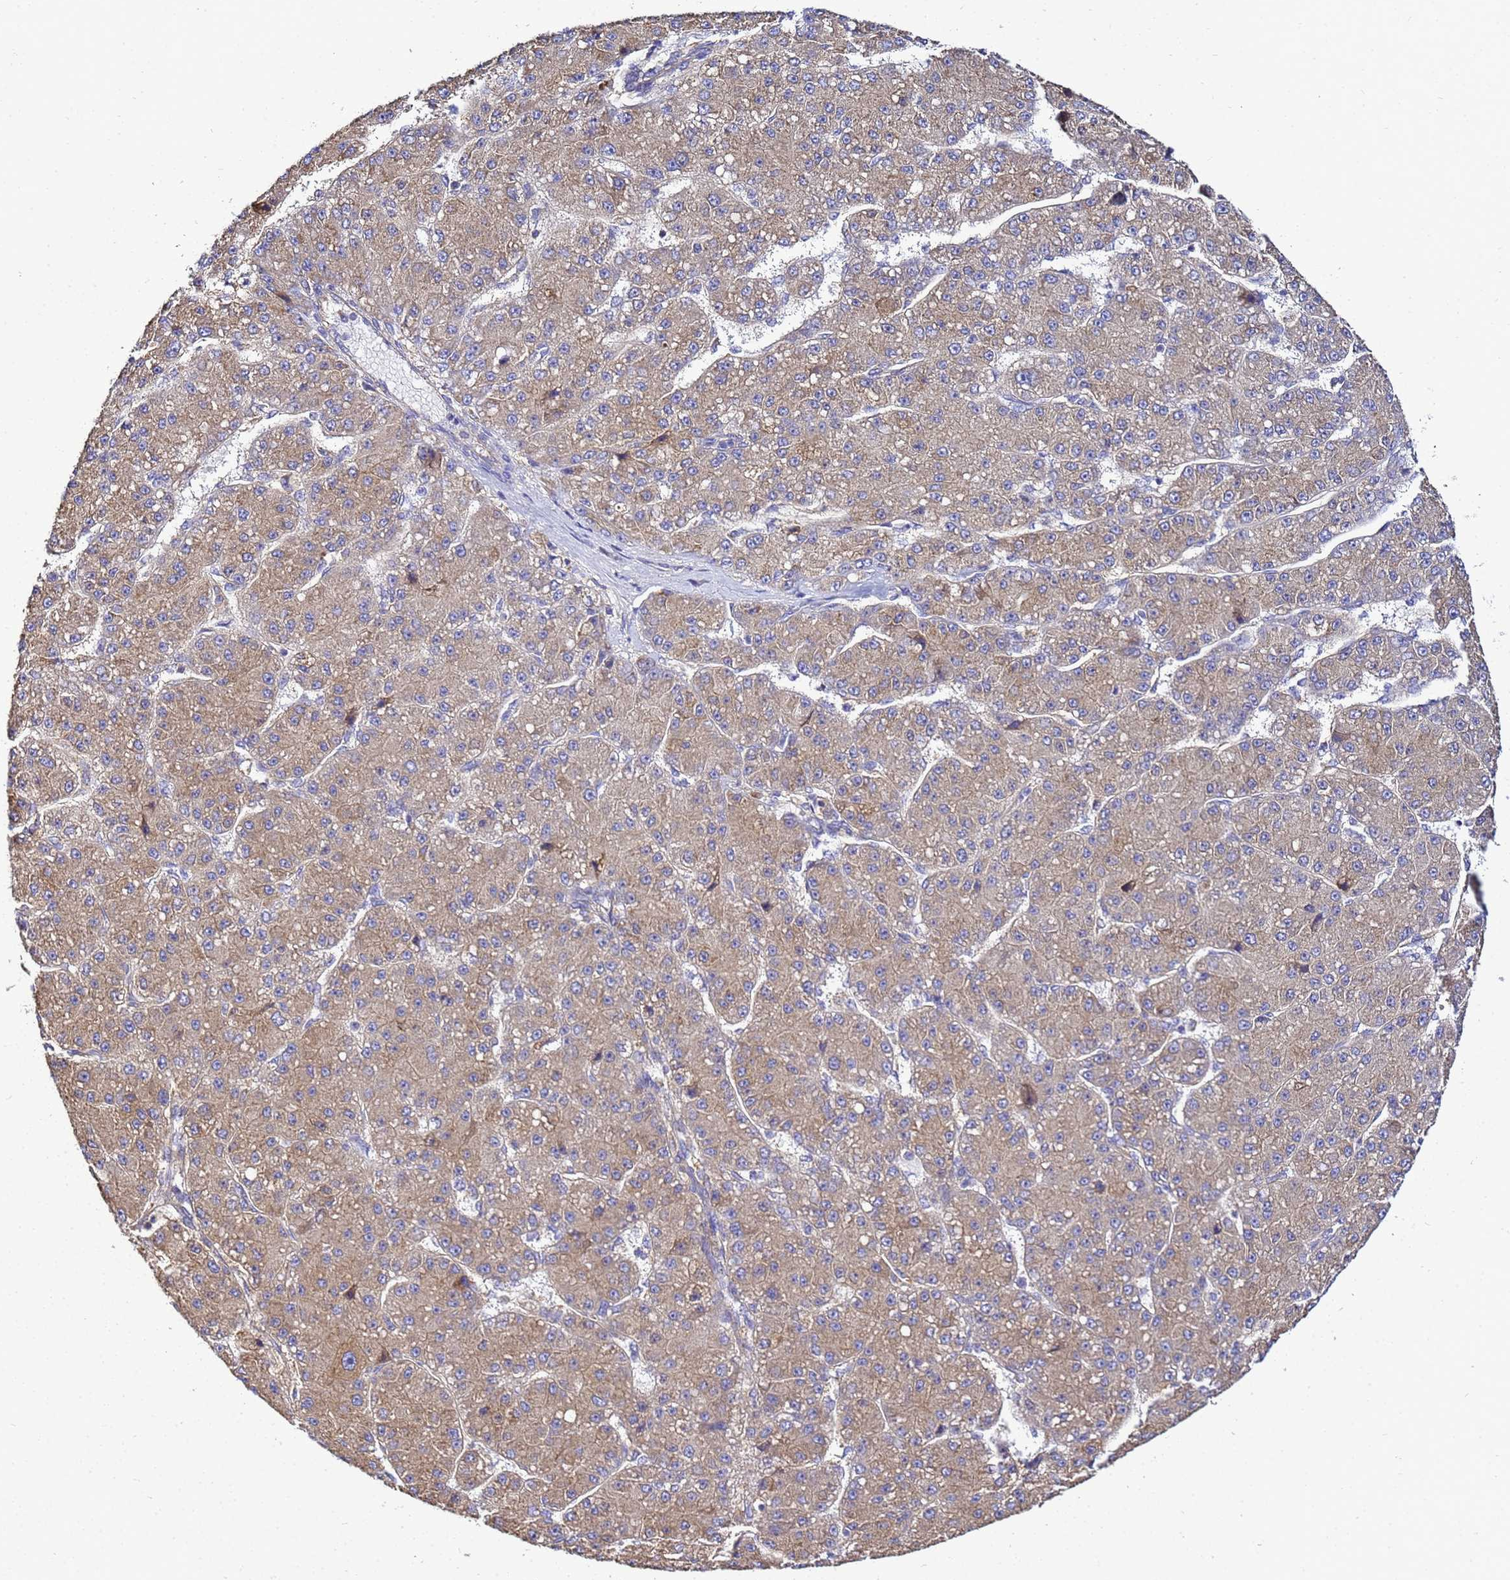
{"staining": {"intensity": "weak", "quantity": ">75%", "location": "cytoplasmic/membranous"}, "tissue": "liver cancer", "cell_type": "Tumor cells", "image_type": "cancer", "snomed": [{"axis": "morphology", "description": "Carcinoma, Hepatocellular, NOS"}, {"axis": "topography", "description": "Liver"}], "caption": "DAB immunohistochemical staining of hepatocellular carcinoma (liver) shows weak cytoplasmic/membranous protein staining in approximately >75% of tumor cells. (Stains: DAB in brown, nuclei in blue, Microscopy: brightfield microscopy at high magnification).", "gene": "NARS1", "patient": {"sex": "male", "age": 67}}